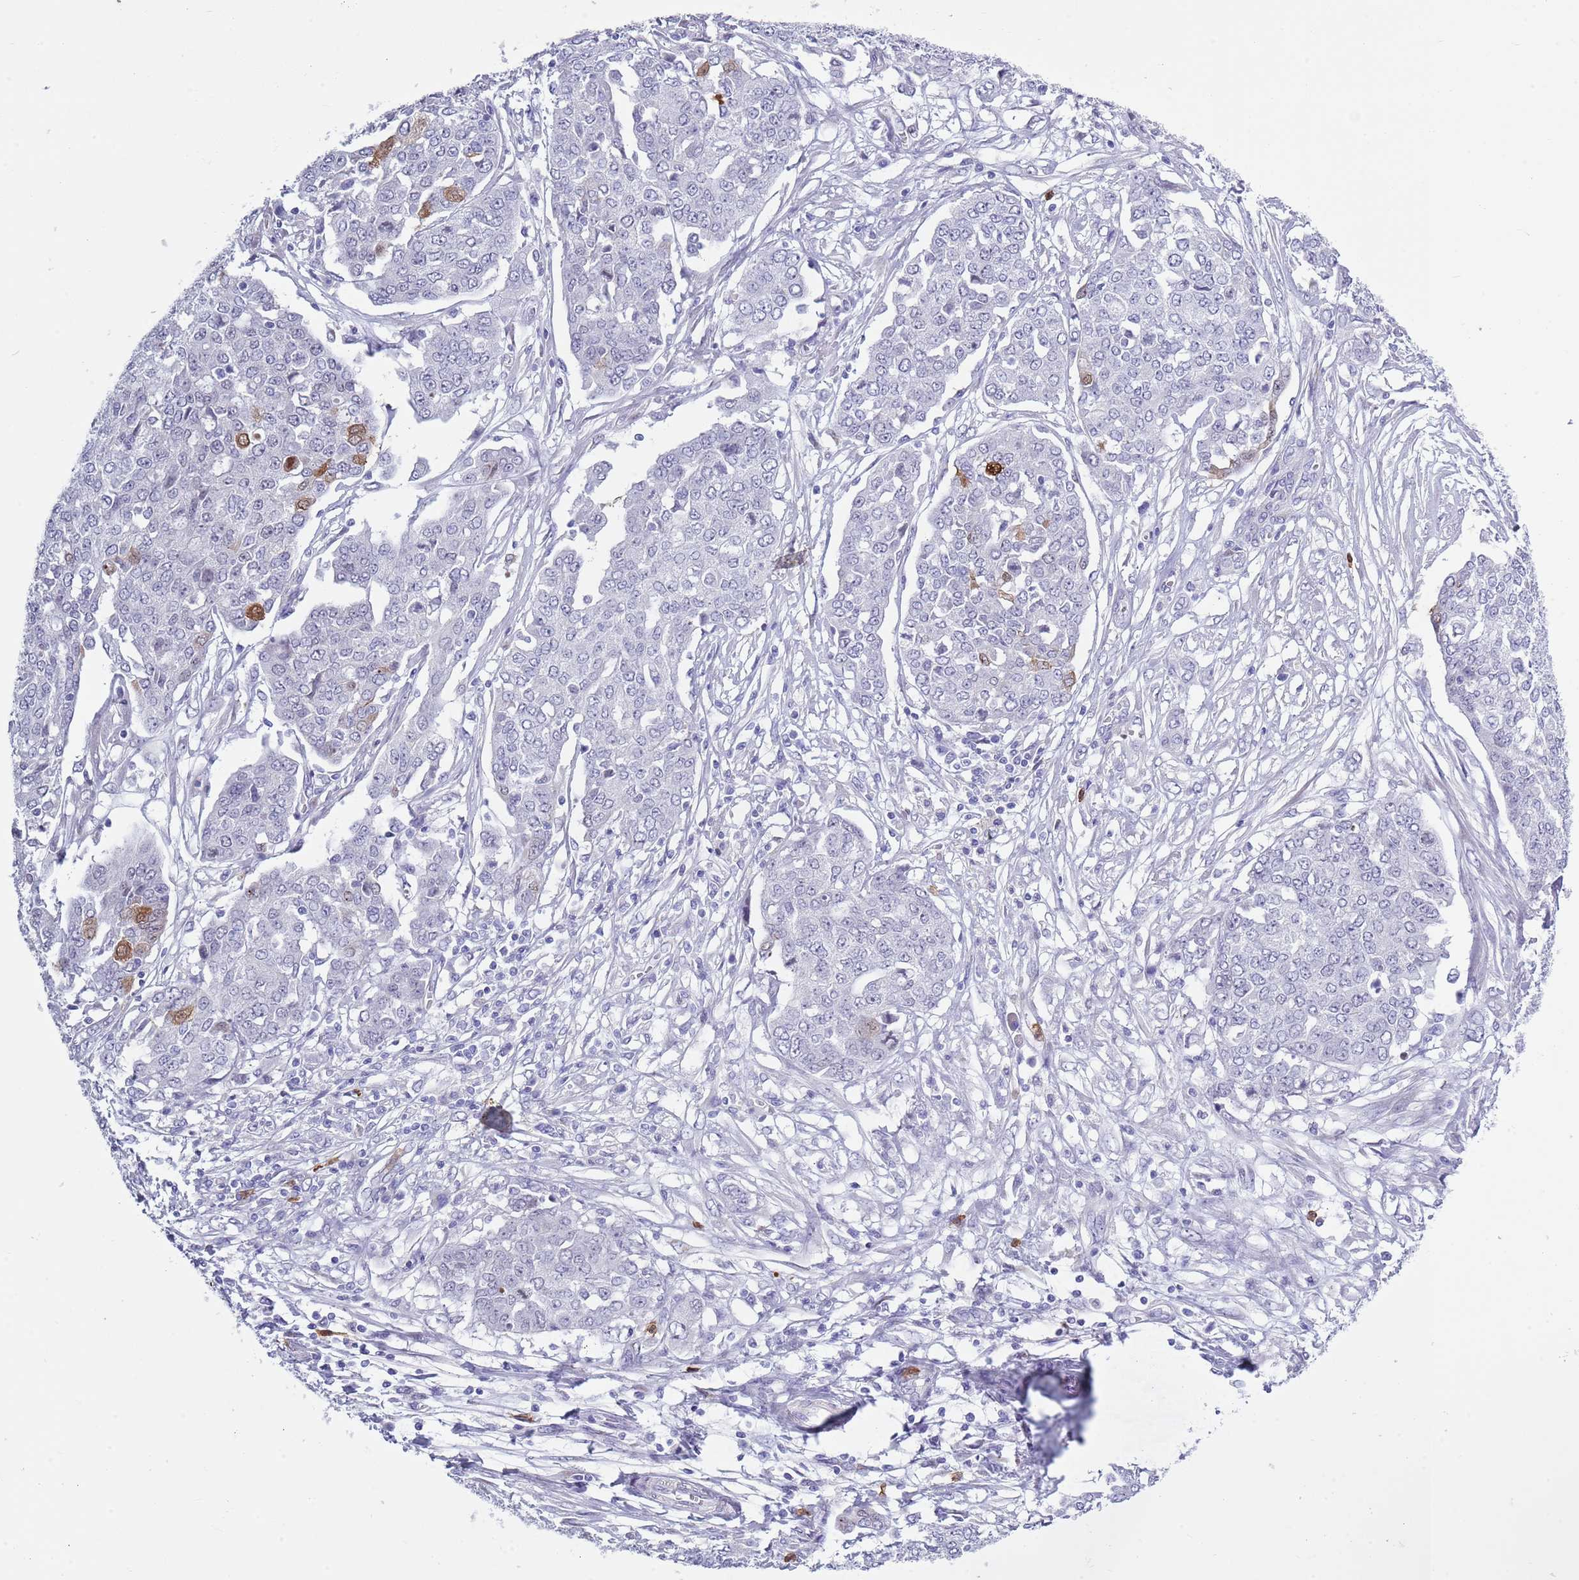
{"staining": {"intensity": "moderate", "quantity": "<25%", "location": "cytoplasmic/membranous"}, "tissue": "ovarian cancer", "cell_type": "Tumor cells", "image_type": "cancer", "snomed": [{"axis": "morphology", "description": "Cystadenocarcinoma, serous, NOS"}, {"axis": "topography", "description": "Soft tissue"}, {"axis": "topography", "description": "Ovary"}], "caption": "Tumor cells show low levels of moderate cytoplasmic/membranous staining in about <25% of cells in ovarian serous cystadenocarcinoma.", "gene": "ZFP2", "patient": {"sex": "female", "age": 57}}